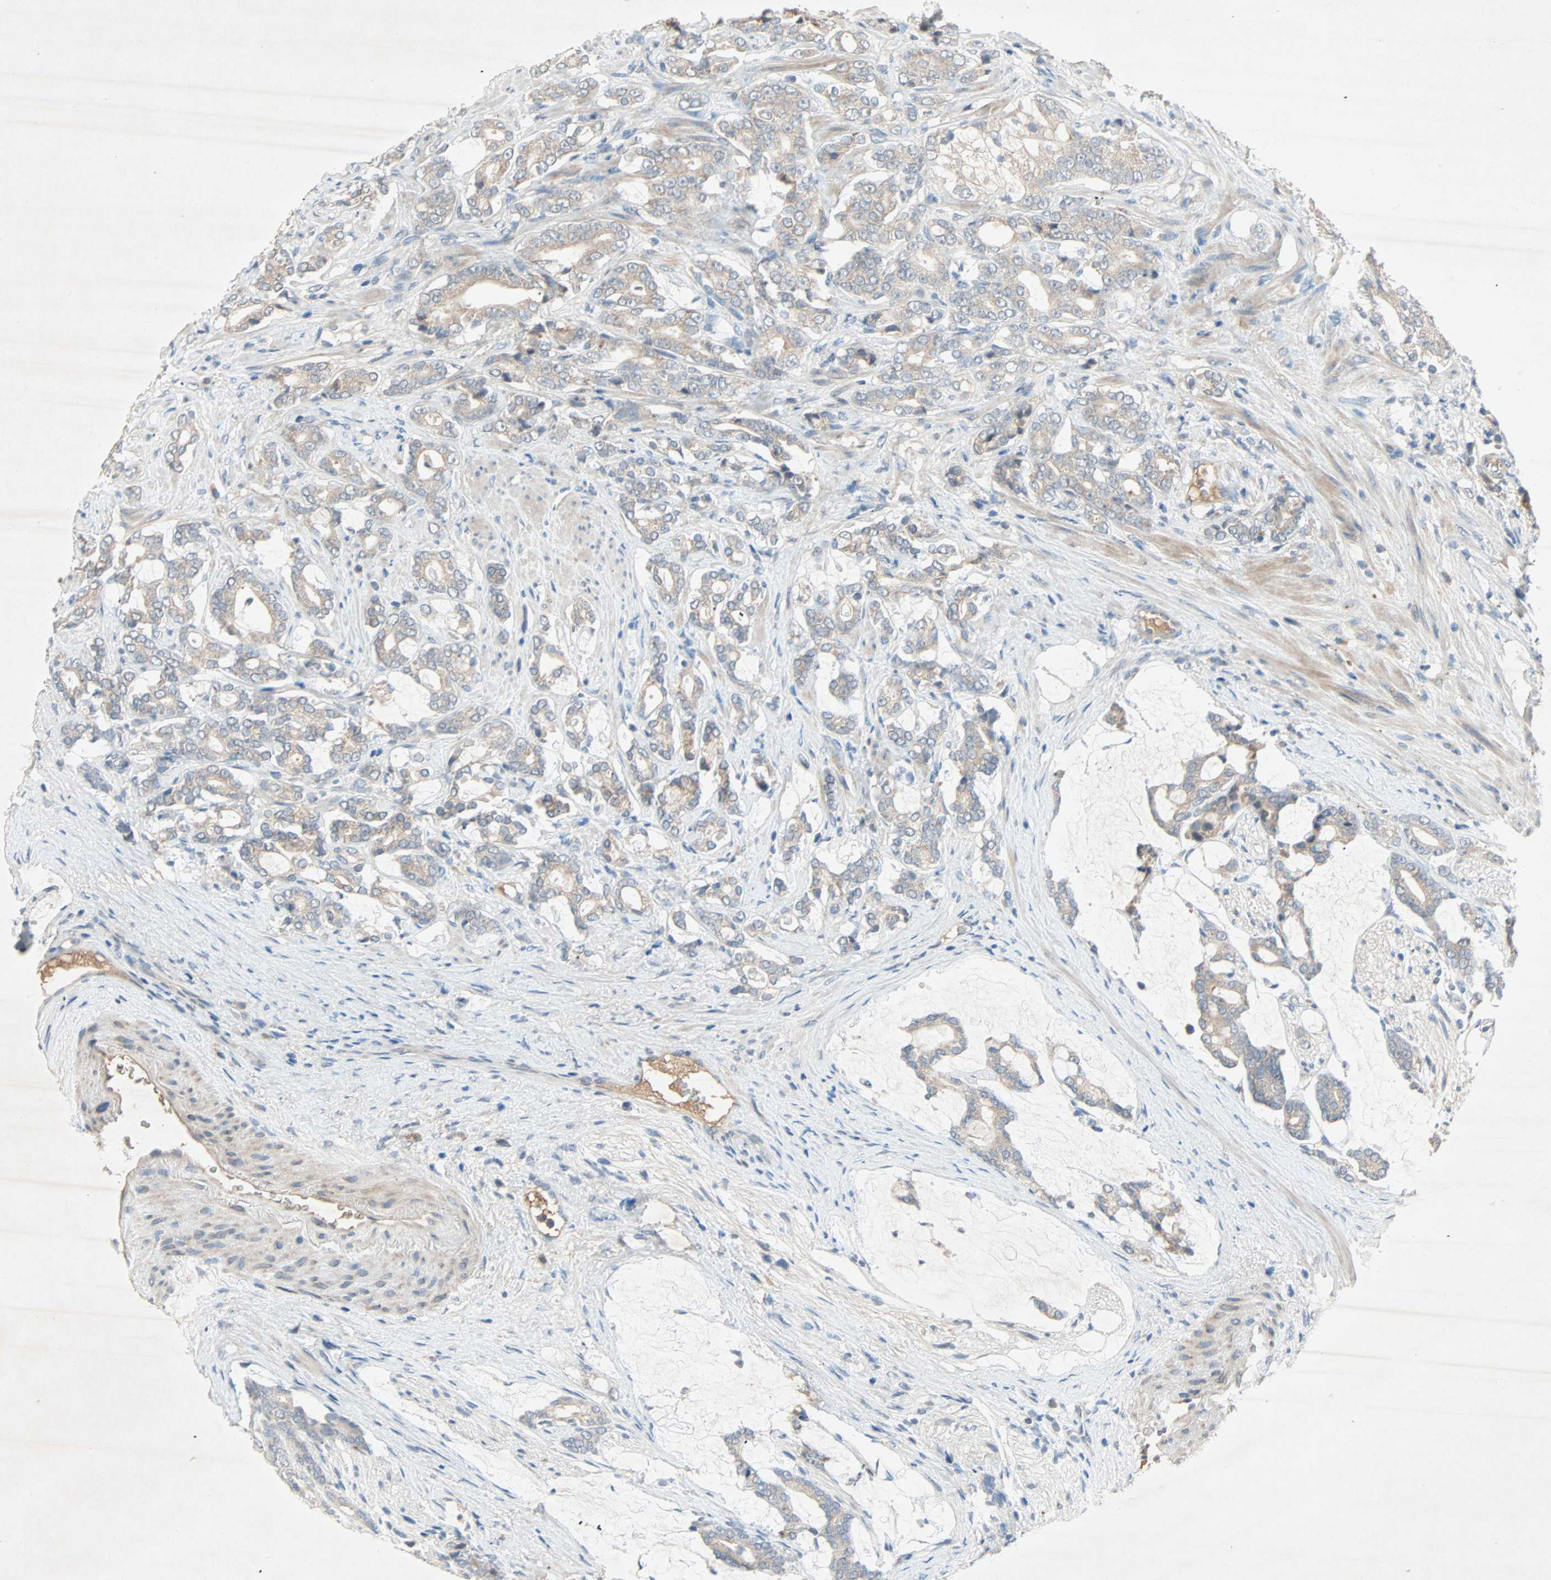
{"staining": {"intensity": "weak", "quantity": ">75%", "location": "cytoplasmic/membranous"}, "tissue": "prostate cancer", "cell_type": "Tumor cells", "image_type": "cancer", "snomed": [{"axis": "morphology", "description": "Adenocarcinoma, Low grade"}, {"axis": "topography", "description": "Prostate"}], "caption": "Human prostate cancer stained with a brown dye reveals weak cytoplasmic/membranous positive staining in about >75% of tumor cells.", "gene": "XYLT1", "patient": {"sex": "male", "age": 58}}